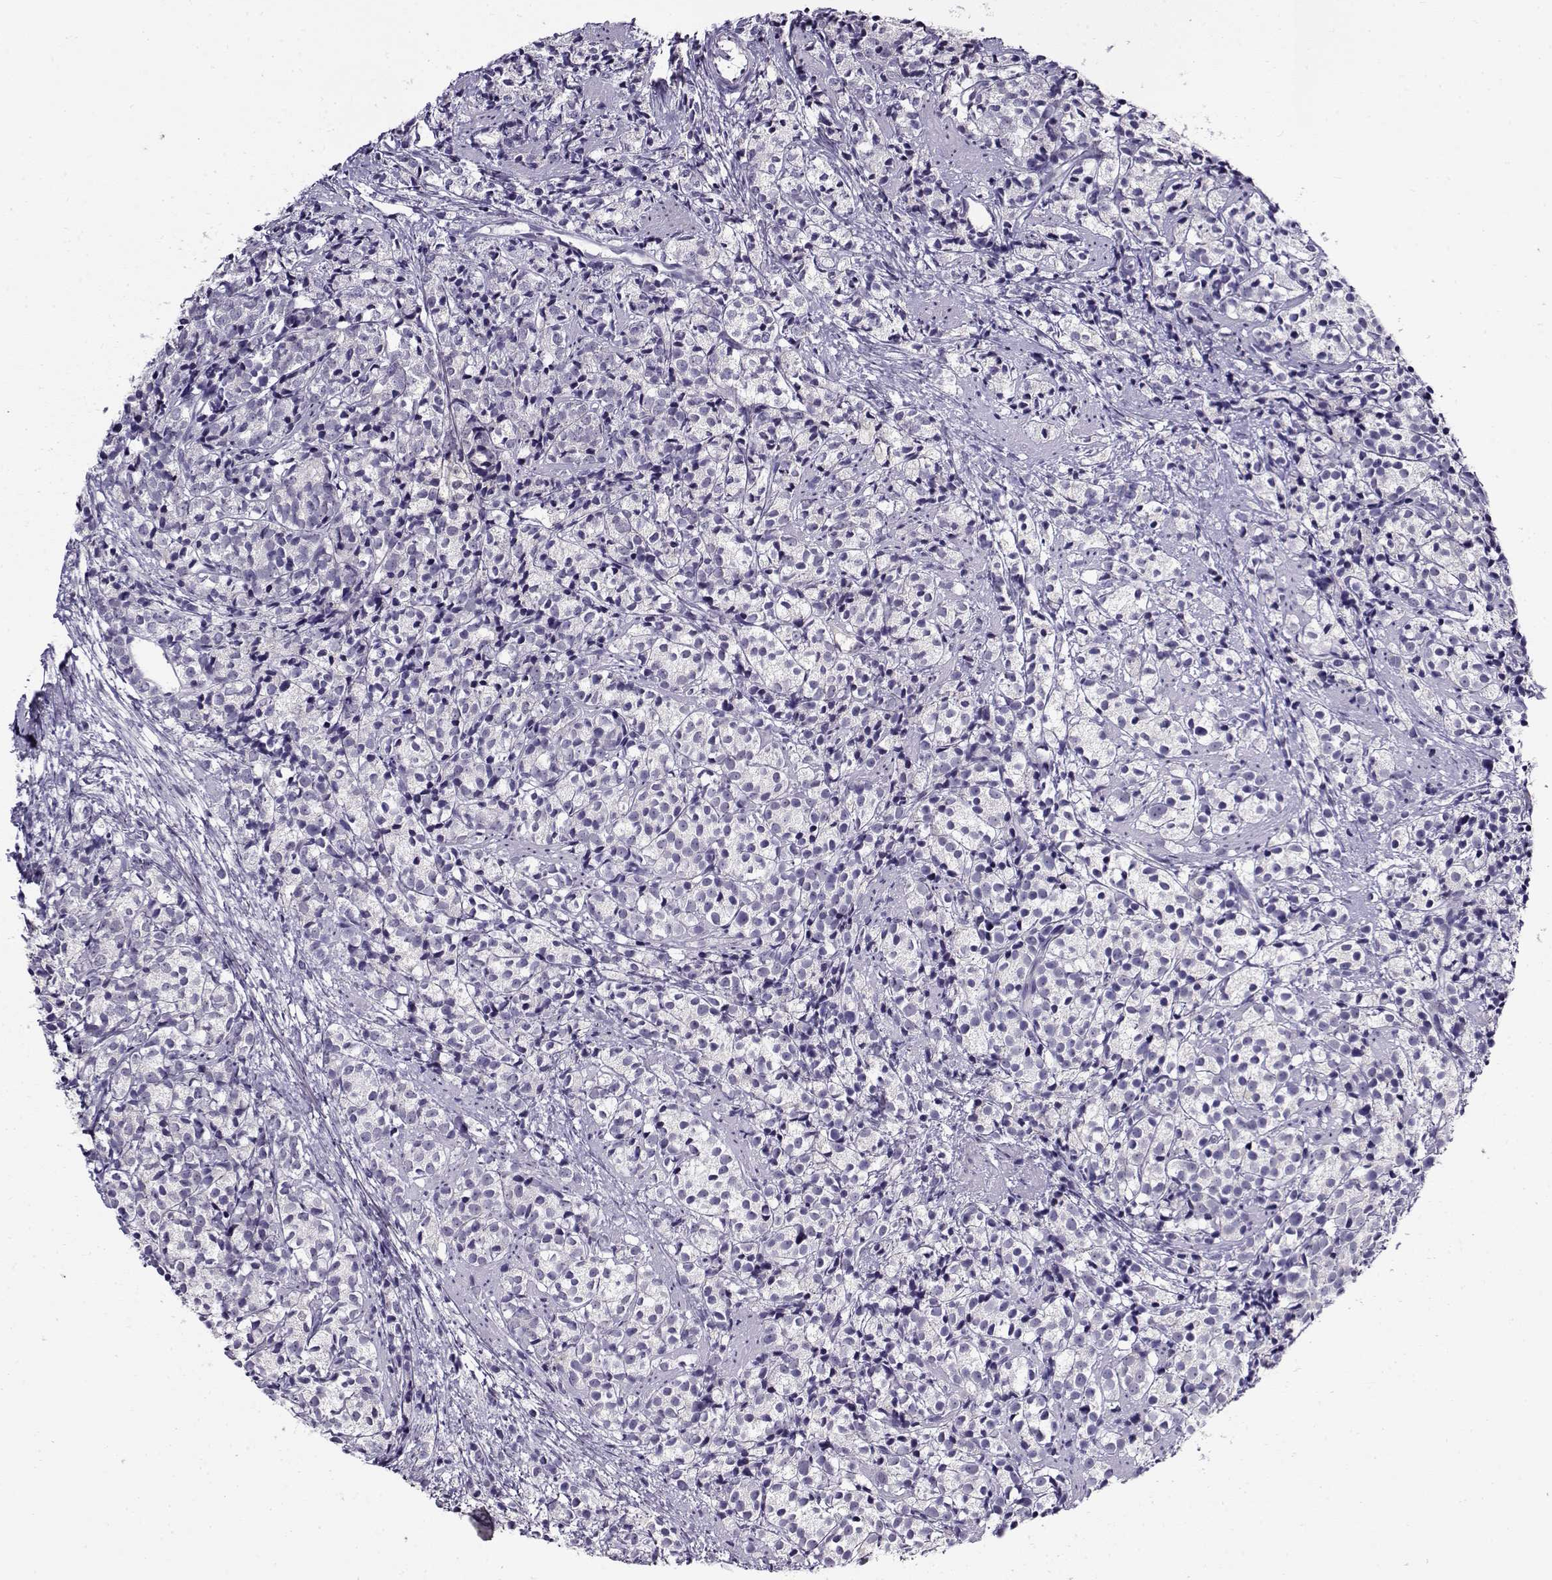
{"staining": {"intensity": "negative", "quantity": "none", "location": "none"}, "tissue": "prostate cancer", "cell_type": "Tumor cells", "image_type": "cancer", "snomed": [{"axis": "morphology", "description": "Adenocarcinoma, High grade"}, {"axis": "topography", "description": "Prostate"}], "caption": "Prostate cancer (adenocarcinoma (high-grade)) was stained to show a protein in brown. There is no significant staining in tumor cells.", "gene": "FEZF1", "patient": {"sex": "male", "age": 53}}